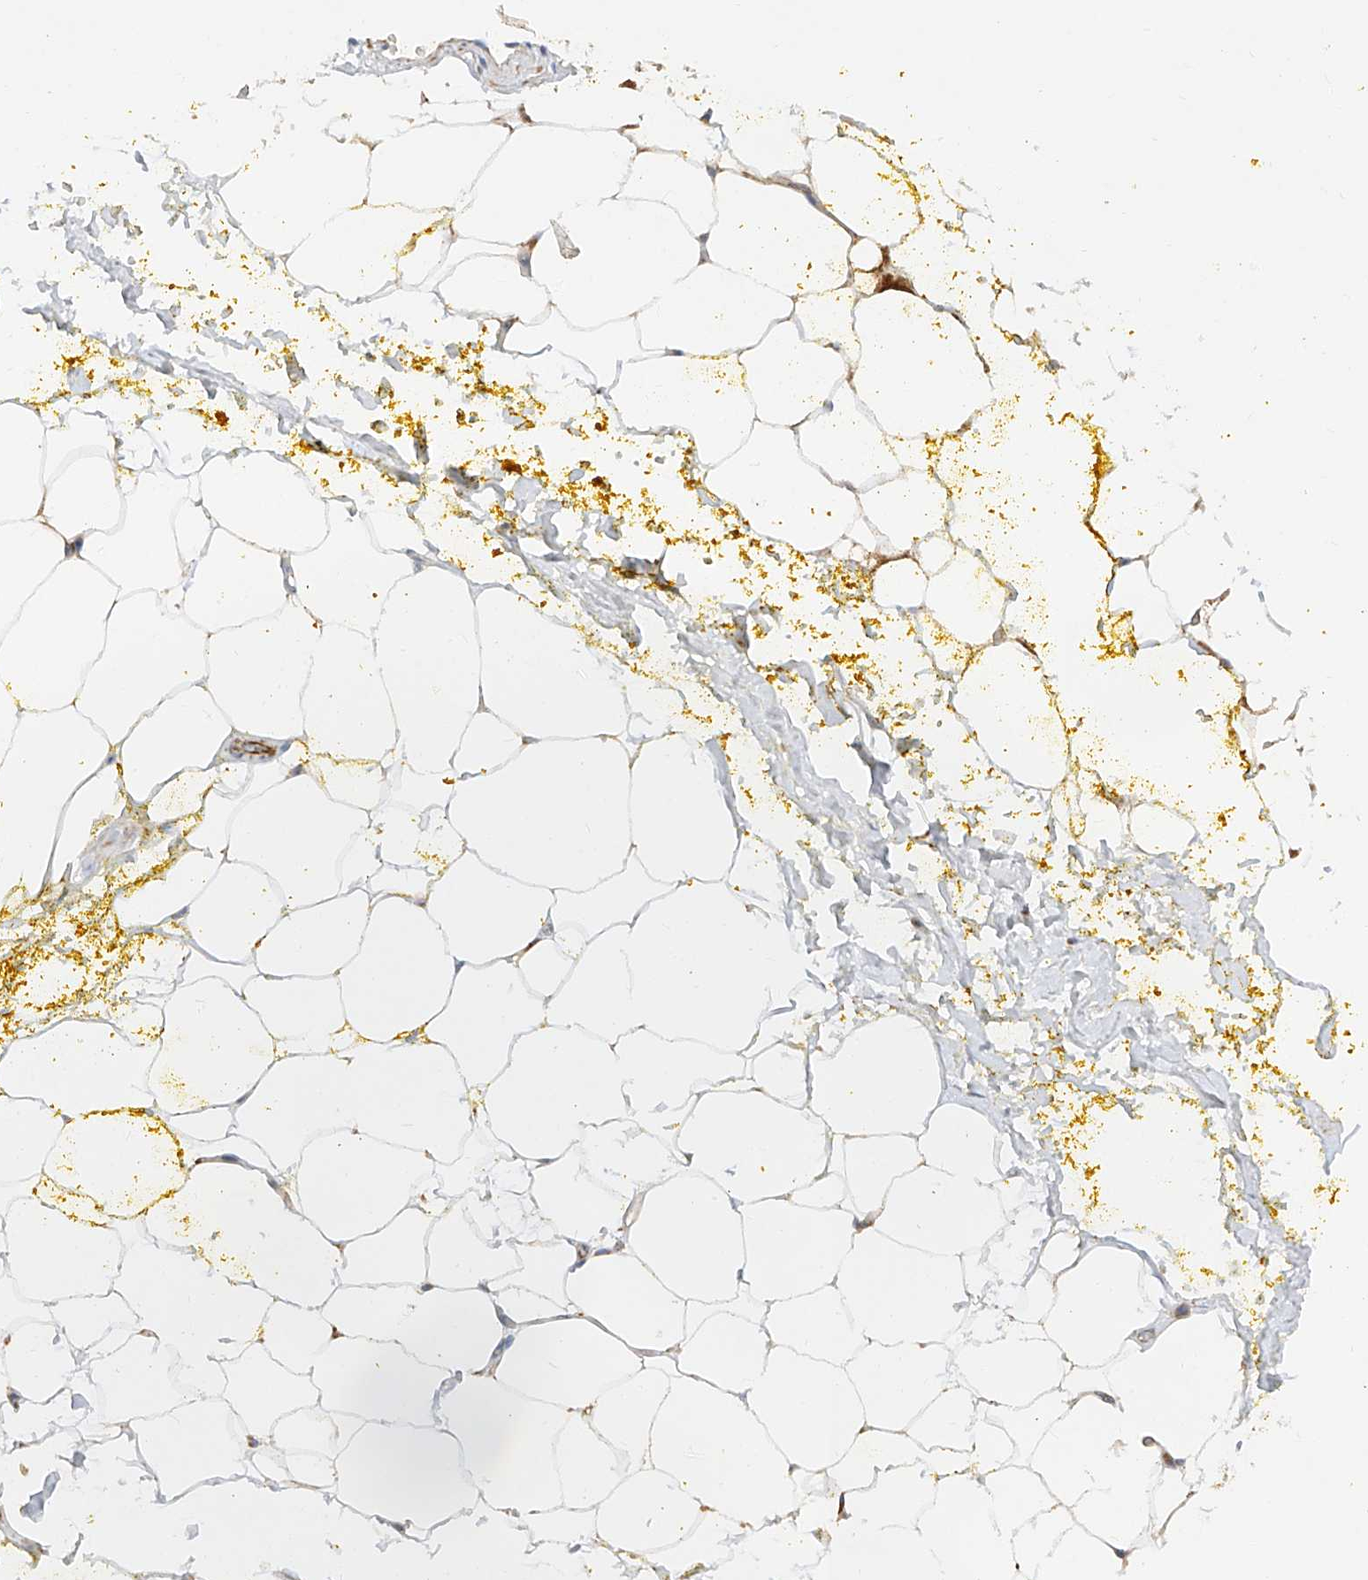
{"staining": {"intensity": "moderate", "quantity": ">75%", "location": "cytoplasmic/membranous"}, "tissue": "adipose tissue", "cell_type": "Adipocytes", "image_type": "normal", "snomed": [{"axis": "morphology", "description": "Normal tissue, NOS"}, {"axis": "morphology", "description": "Adenocarcinoma, Low grade"}, {"axis": "topography", "description": "Prostate"}, {"axis": "topography", "description": "Peripheral nerve tissue"}], "caption": "Immunohistochemistry (IHC) (DAB) staining of normal adipose tissue reveals moderate cytoplasmic/membranous protein expression in approximately >75% of adipocytes.", "gene": "CST9", "patient": {"sex": "male", "age": 63}}